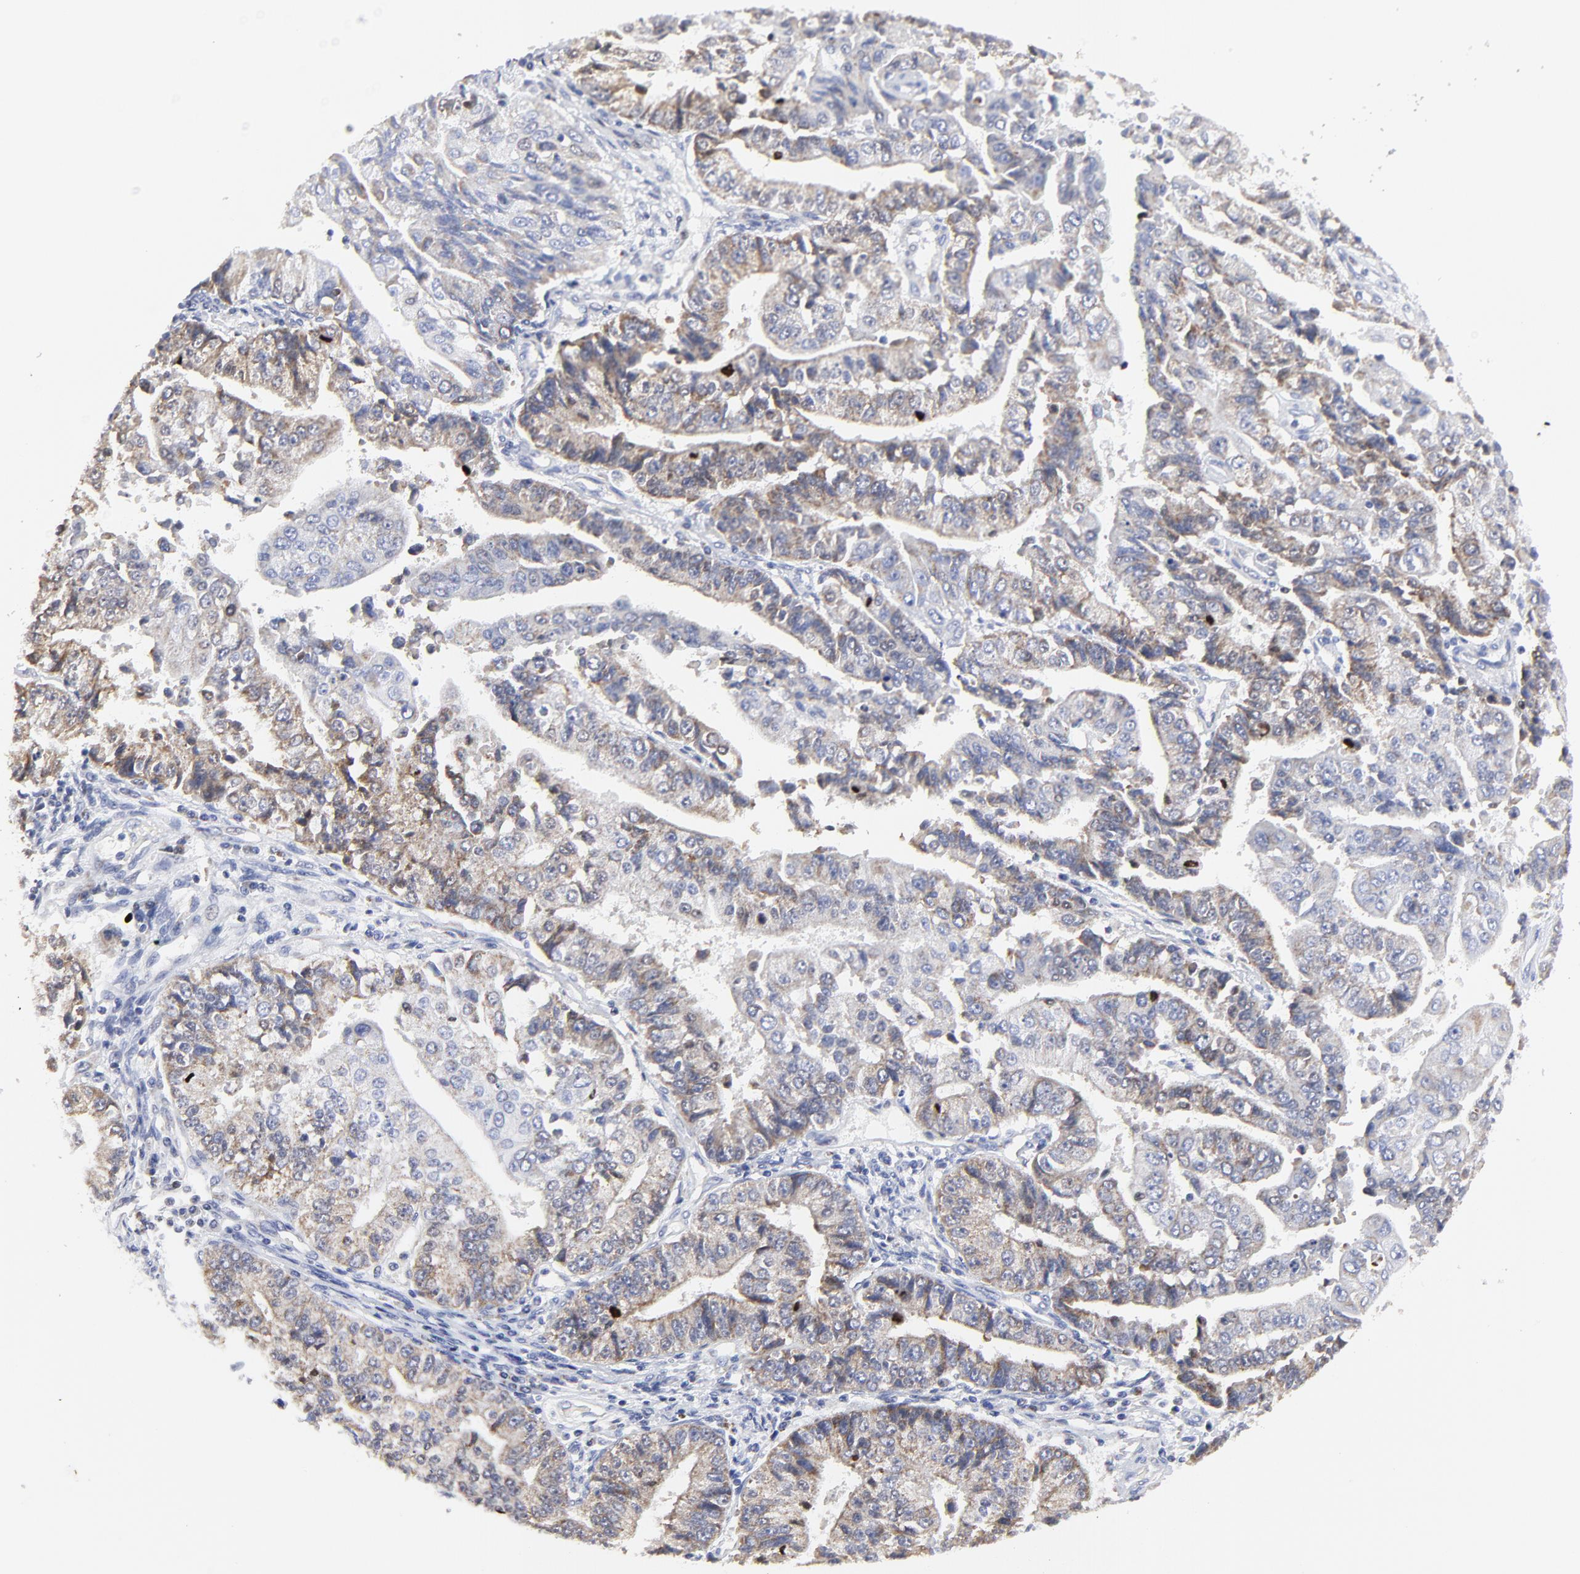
{"staining": {"intensity": "moderate", "quantity": "25%-75%", "location": "cytoplasmic/membranous"}, "tissue": "endometrial cancer", "cell_type": "Tumor cells", "image_type": "cancer", "snomed": [{"axis": "morphology", "description": "Adenocarcinoma, NOS"}, {"axis": "topography", "description": "Endometrium"}], "caption": "Moderate cytoplasmic/membranous protein expression is present in approximately 25%-75% of tumor cells in endometrial cancer (adenocarcinoma).", "gene": "NCAPH", "patient": {"sex": "female", "age": 75}}